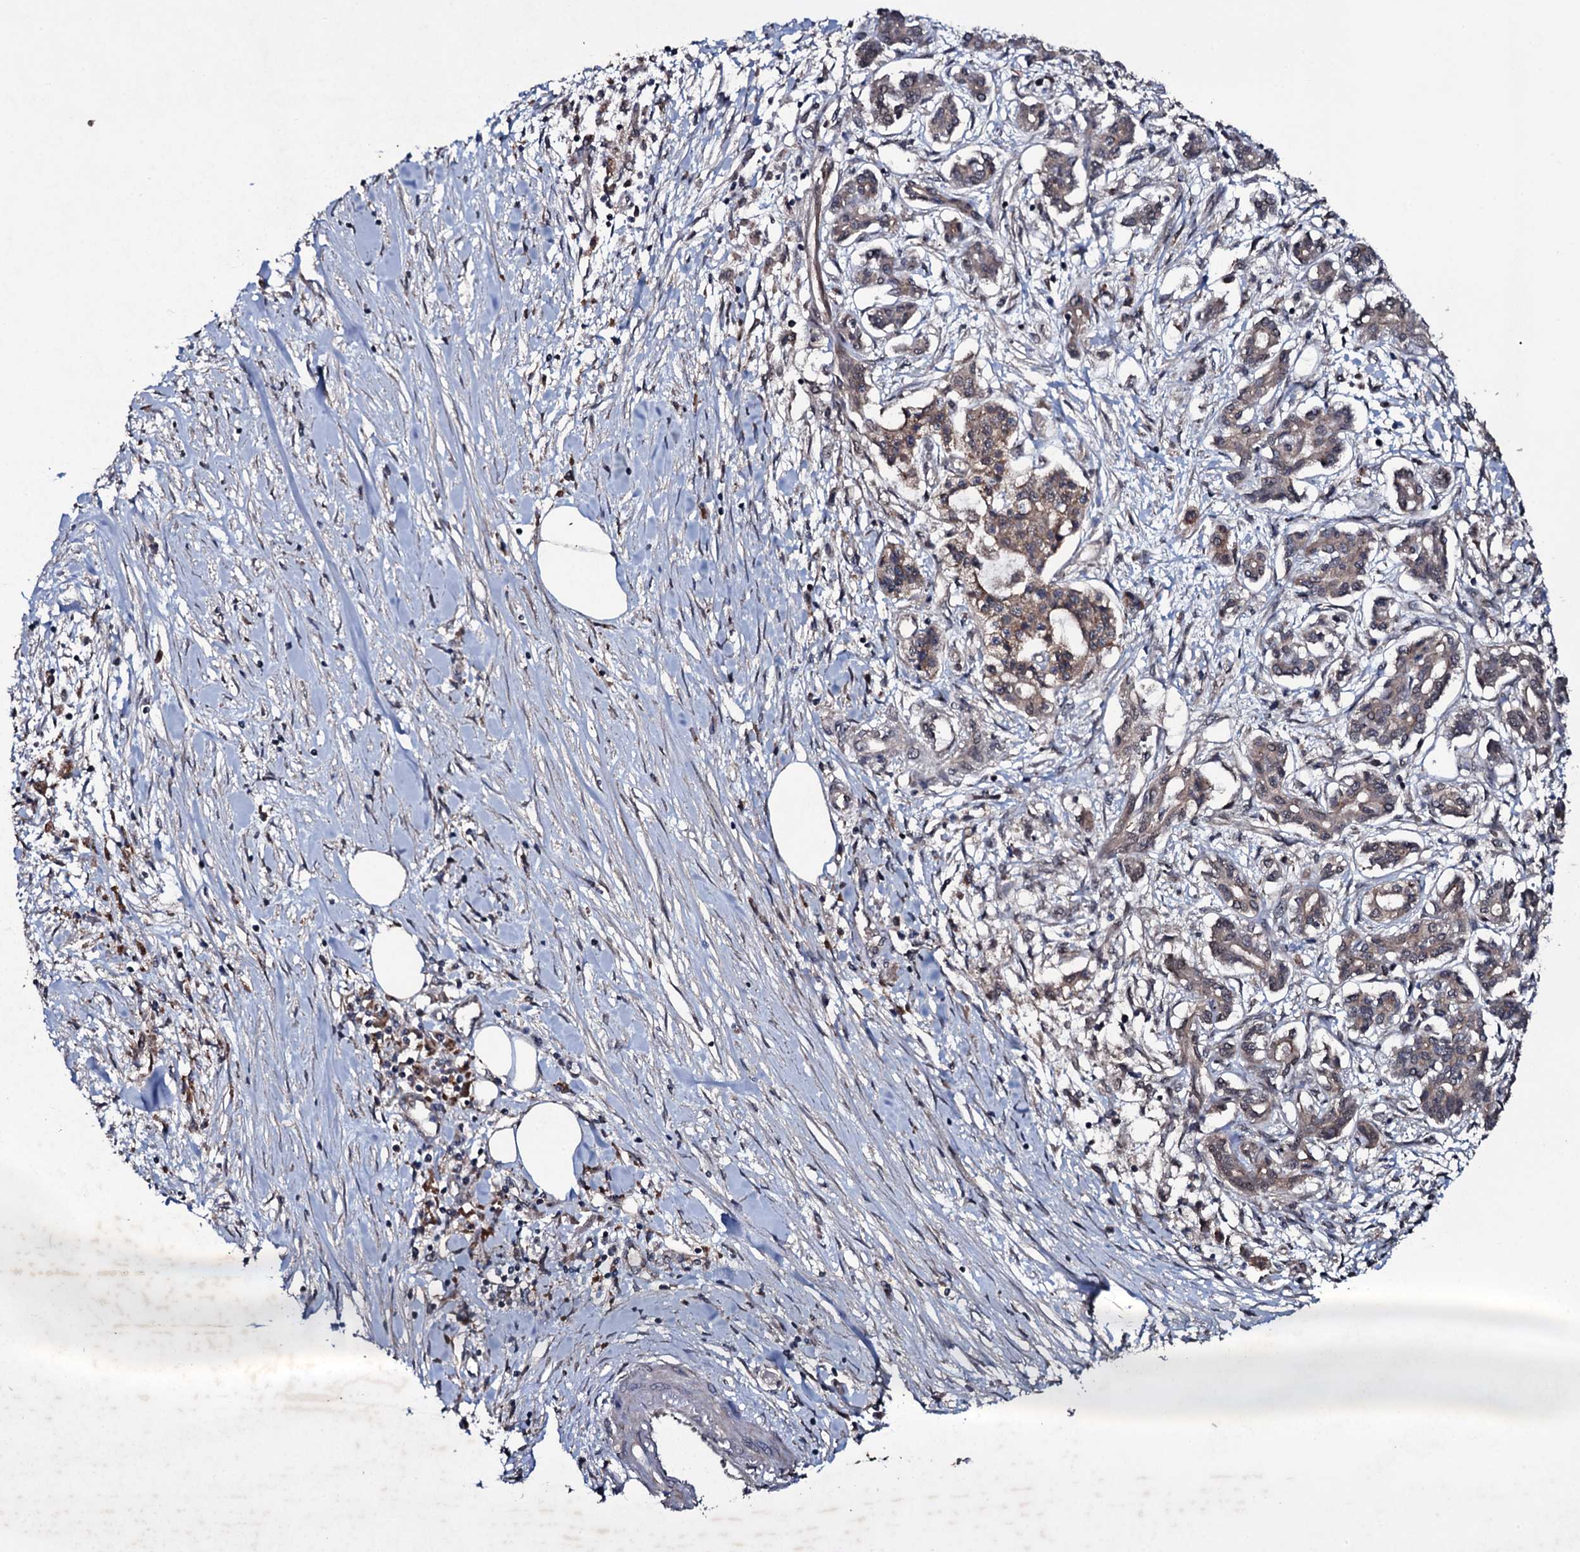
{"staining": {"intensity": "weak", "quantity": "<25%", "location": "cytoplasmic/membranous"}, "tissue": "pancreatic cancer", "cell_type": "Tumor cells", "image_type": "cancer", "snomed": [{"axis": "morphology", "description": "Adenocarcinoma, NOS"}, {"axis": "topography", "description": "Pancreas"}], "caption": "Pancreatic cancer (adenocarcinoma) stained for a protein using immunohistochemistry (IHC) demonstrates no positivity tumor cells.", "gene": "MRPS31", "patient": {"sex": "female", "age": 50}}